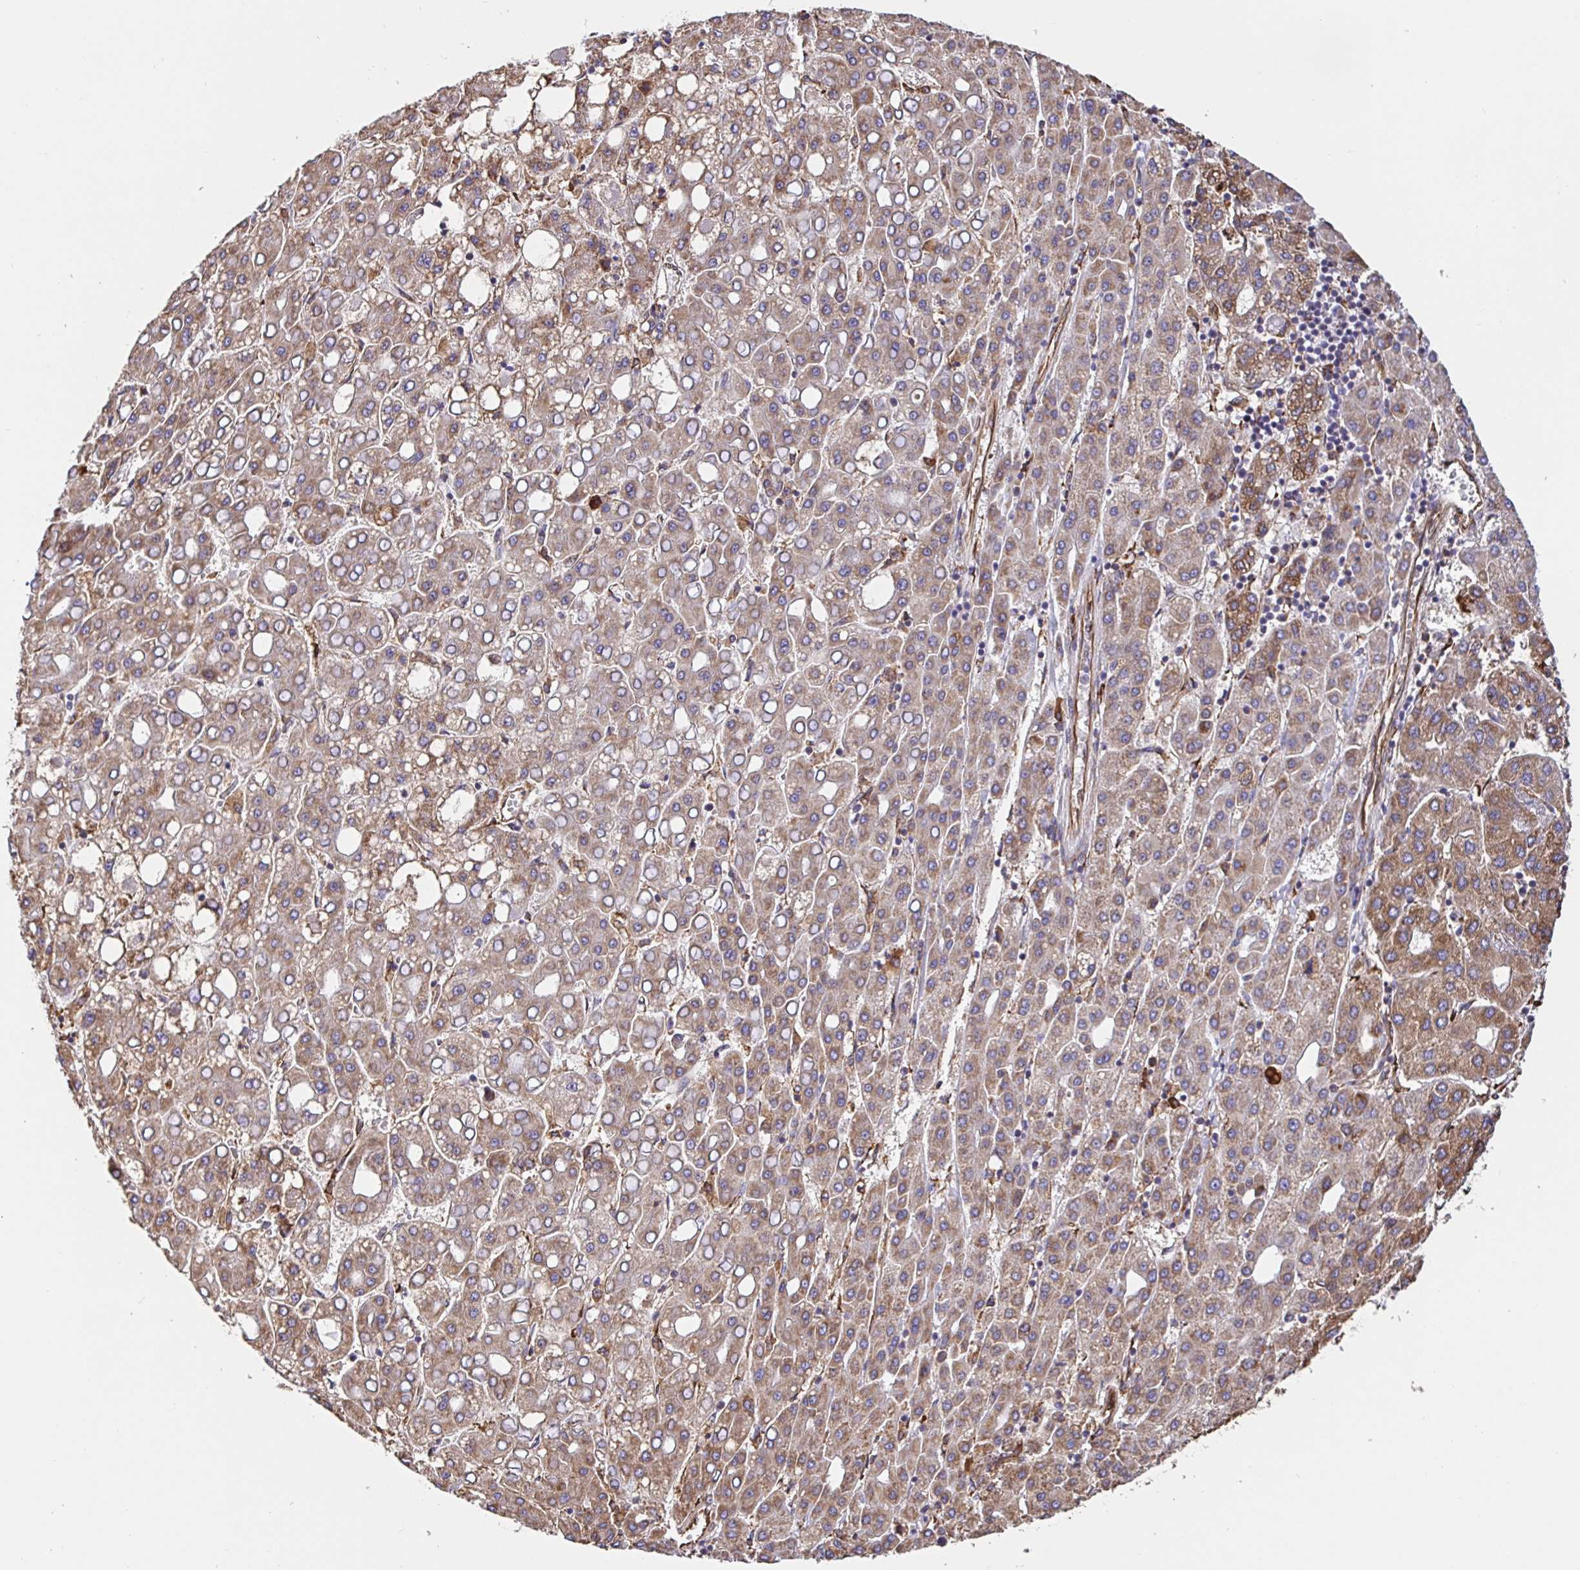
{"staining": {"intensity": "moderate", "quantity": ">75%", "location": "cytoplasmic/membranous"}, "tissue": "liver cancer", "cell_type": "Tumor cells", "image_type": "cancer", "snomed": [{"axis": "morphology", "description": "Carcinoma, Hepatocellular, NOS"}, {"axis": "topography", "description": "Liver"}], "caption": "Liver hepatocellular carcinoma tissue shows moderate cytoplasmic/membranous expression in about >75% of tumor cells, visualized by immunohistochemistry.", "gene": "MAOA", "patient": {"sex": "male", "age": 65}}